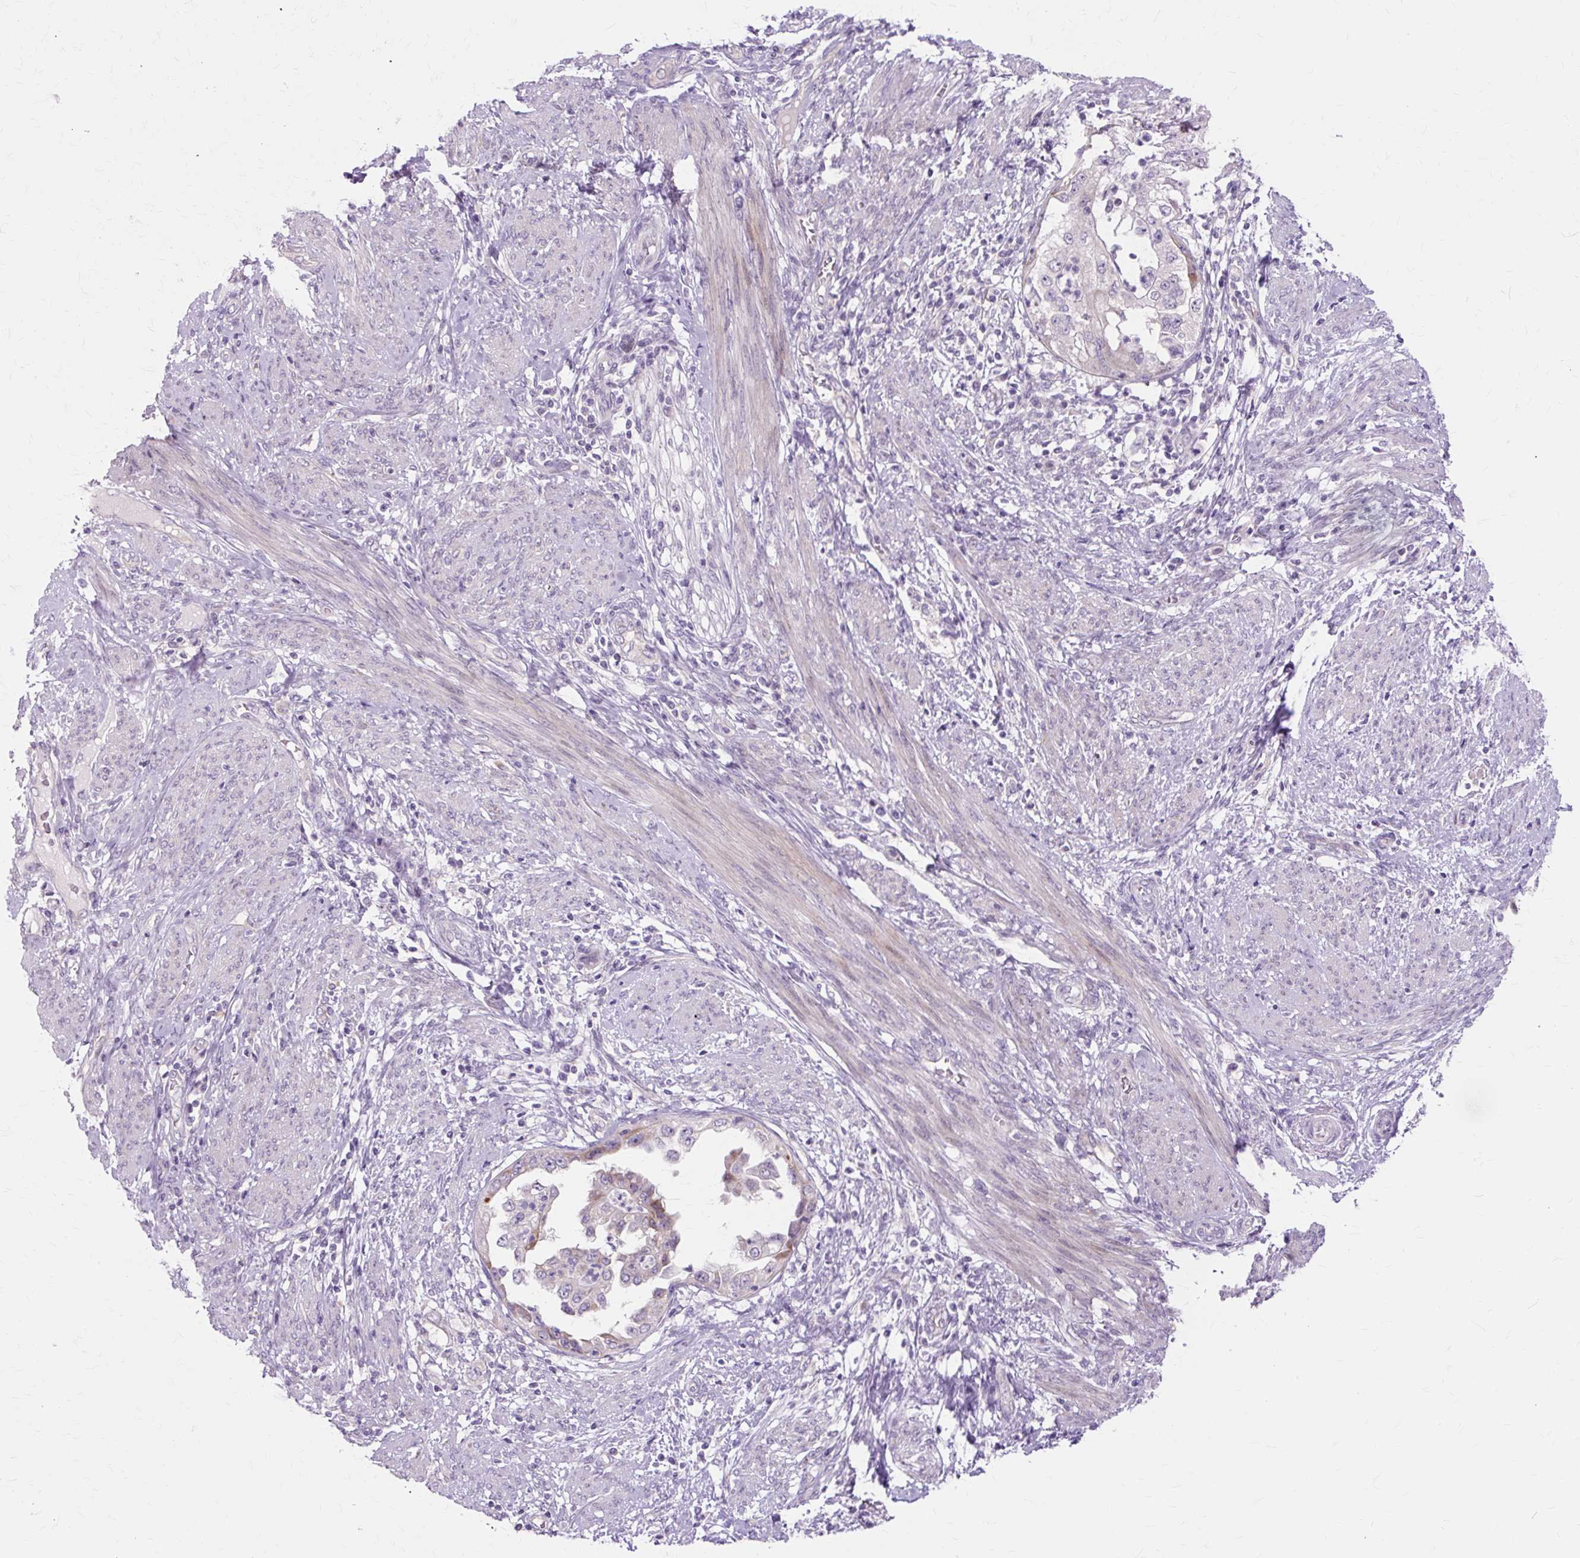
{"staining": {"intensity": "negative", "quantity": "none", "location": "none"}, "tissue": "endometrial cancer", "cell_type": "Tumor cells", "image_type": "cancer", "snomed": [{"axis": "morphology", "description": "Adenocarcinoma, NOS"}, {"axis": "topography", "description": "Endometrium"}], "caption": "Immunohistochemistry (IHC) of adenocarcinoma (endometrial) exhibits no staining in tumor cells. The staining is performed using DAB brown chromogen with nuclei counter-stained in using hematoxylin.", "gene": "ZNF35", "patient": {"sex": "female", "age": 85}}